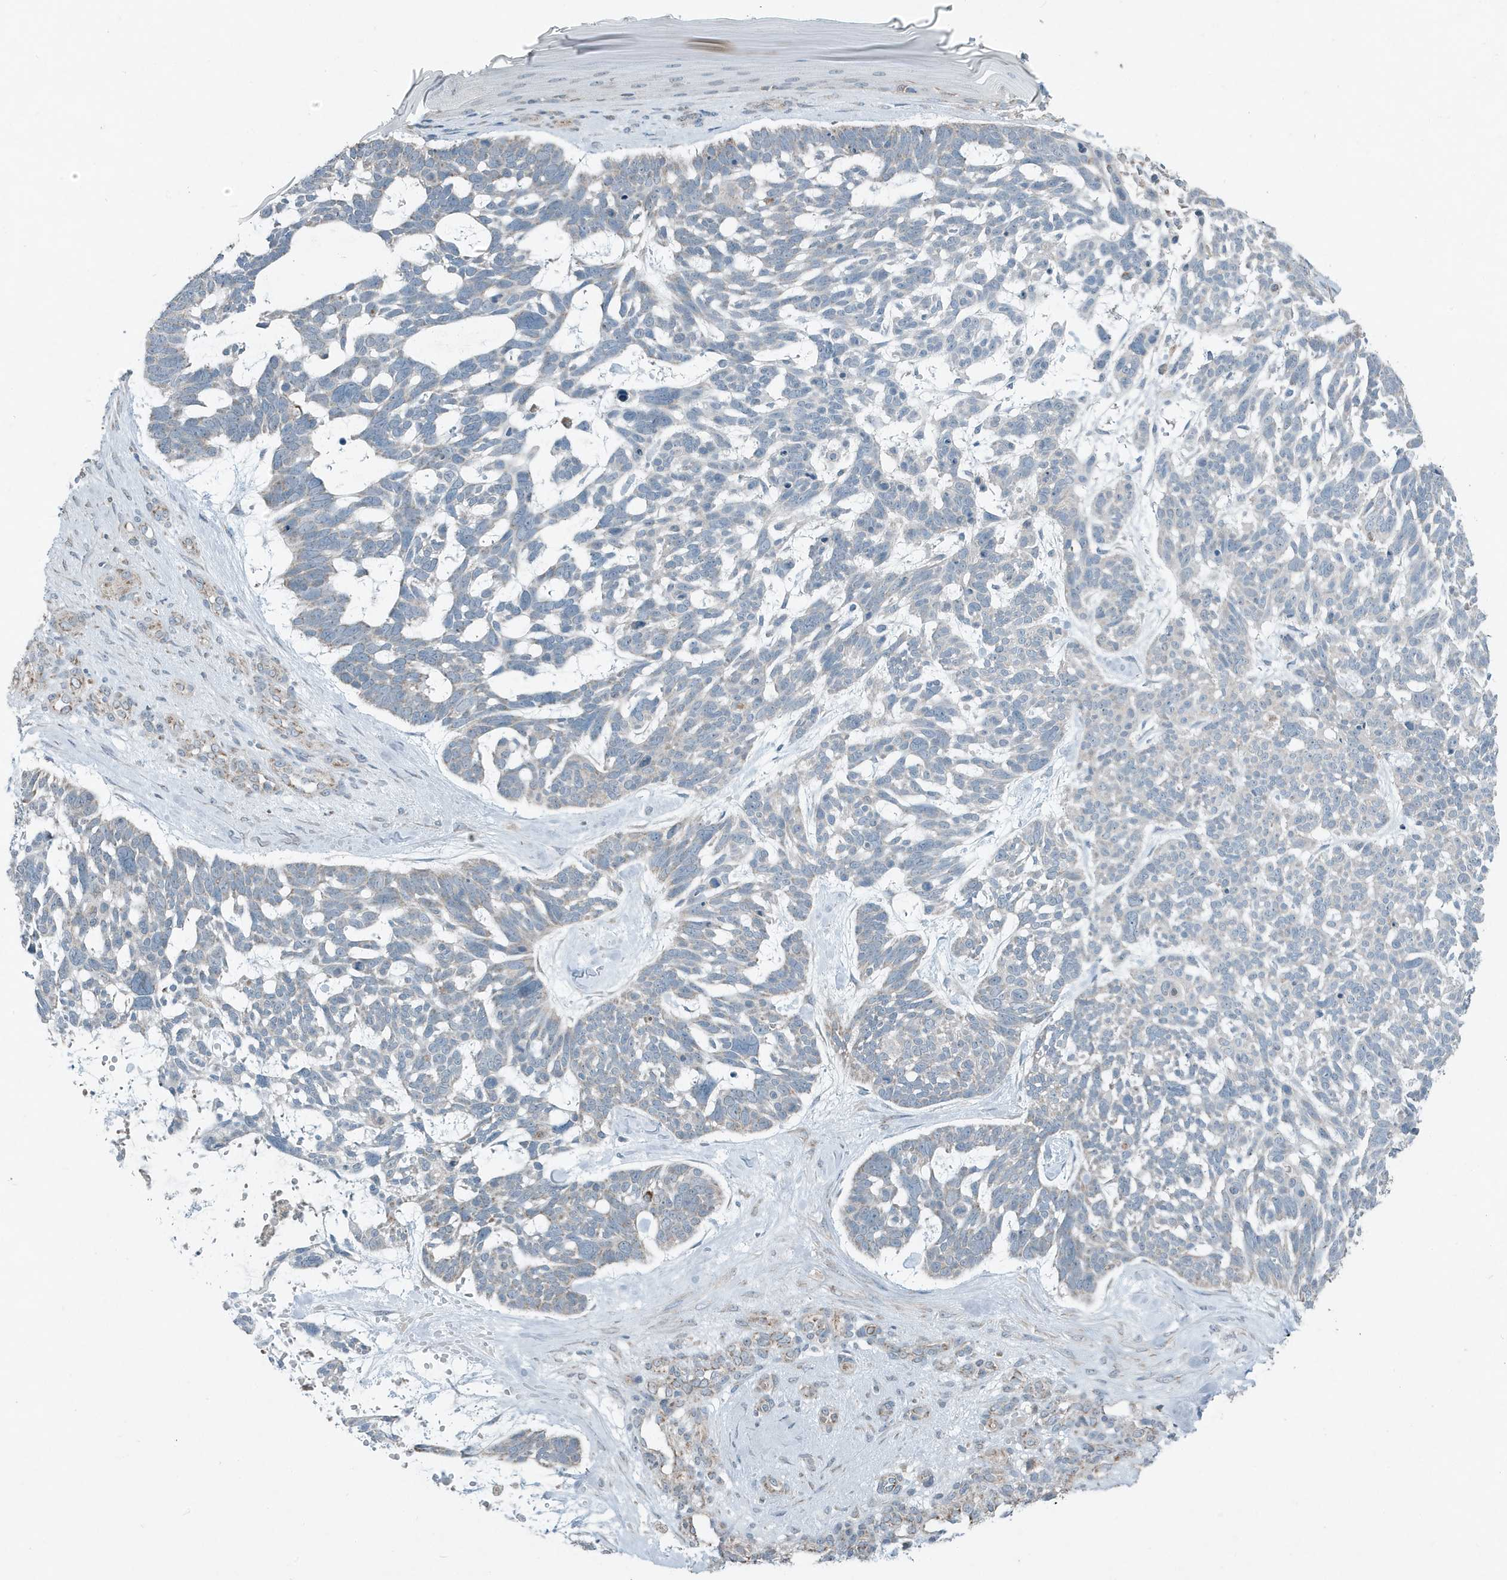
{"staining": {"intensity": "negative", "quantity": "none", "location": "none"}, "tissue": "skin cancer", "cell_type": "Tumor cells", "image_type": "cancer", "snomed": [{"axis": "morphology", "description": "Basal cell carcinoma"}, {"axis": "topography", "description": "Skin"}], "caption": "This is an IHC image of human skin basal cell carcinoma. There is no staining in tumor cells.", "gene": "MT-CYB", "patient": {"sex": "male", "age": 88}}